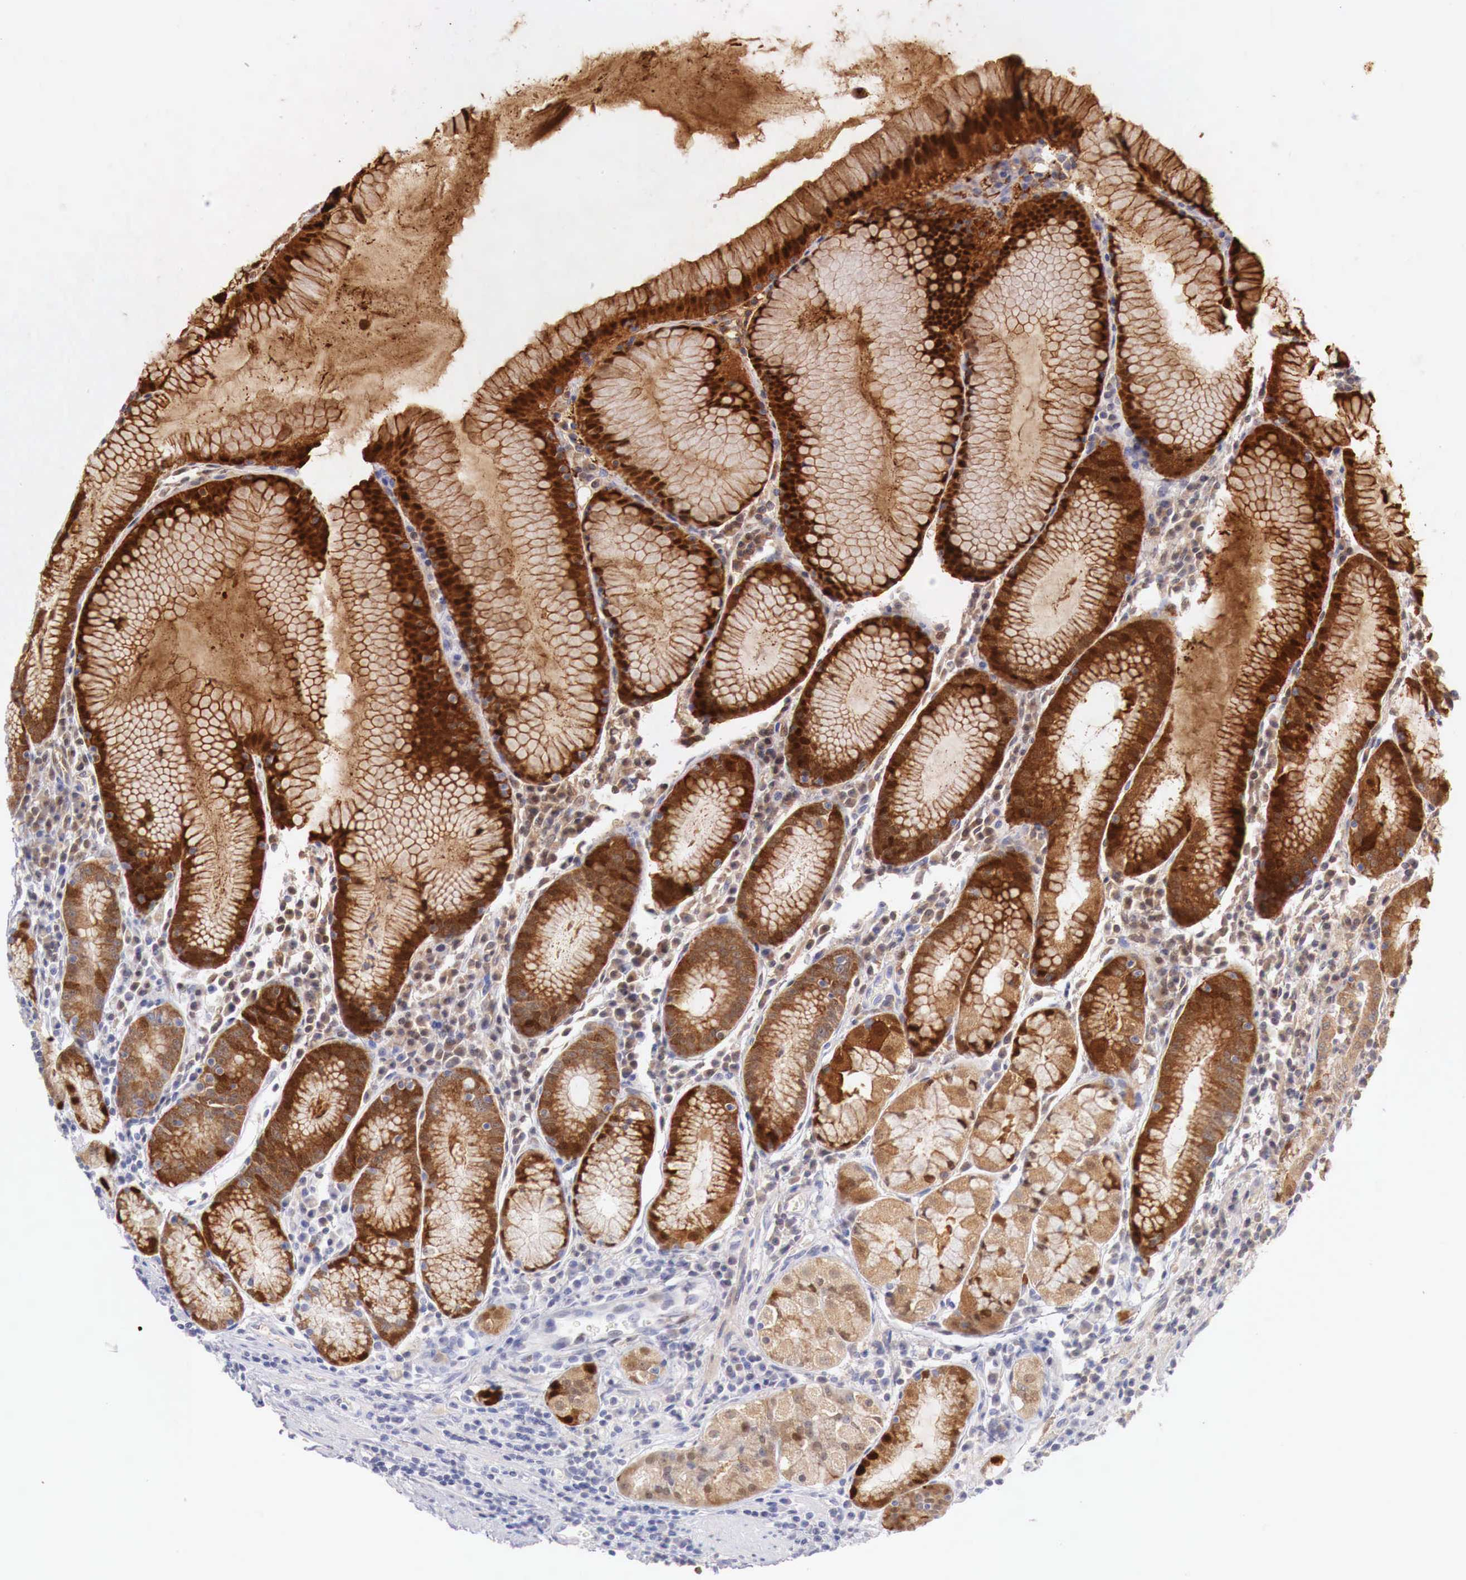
{"staining": {"intensity": "strong", "quantity": ">75%", "location": "cytoplasmic/membranous,nuclear"}, "tissue": "stomach", "cell_type": "Glandular cells", "image_type": "normal", "snomed": [{"axis": "morphology", "description": "Normal tissue, NOS"}, {"axis": "topography", "description": "Stomach, lower"}], "caption": "Stomach stained with DAB immunohistochemistry (IHC) demonstrates high levels of strong cytoplasmic/membranous,nuclear positivity in about >75% of glandular cells.", "gene": "ITIH6", "patient": {"sex": "female", "age": 43}}